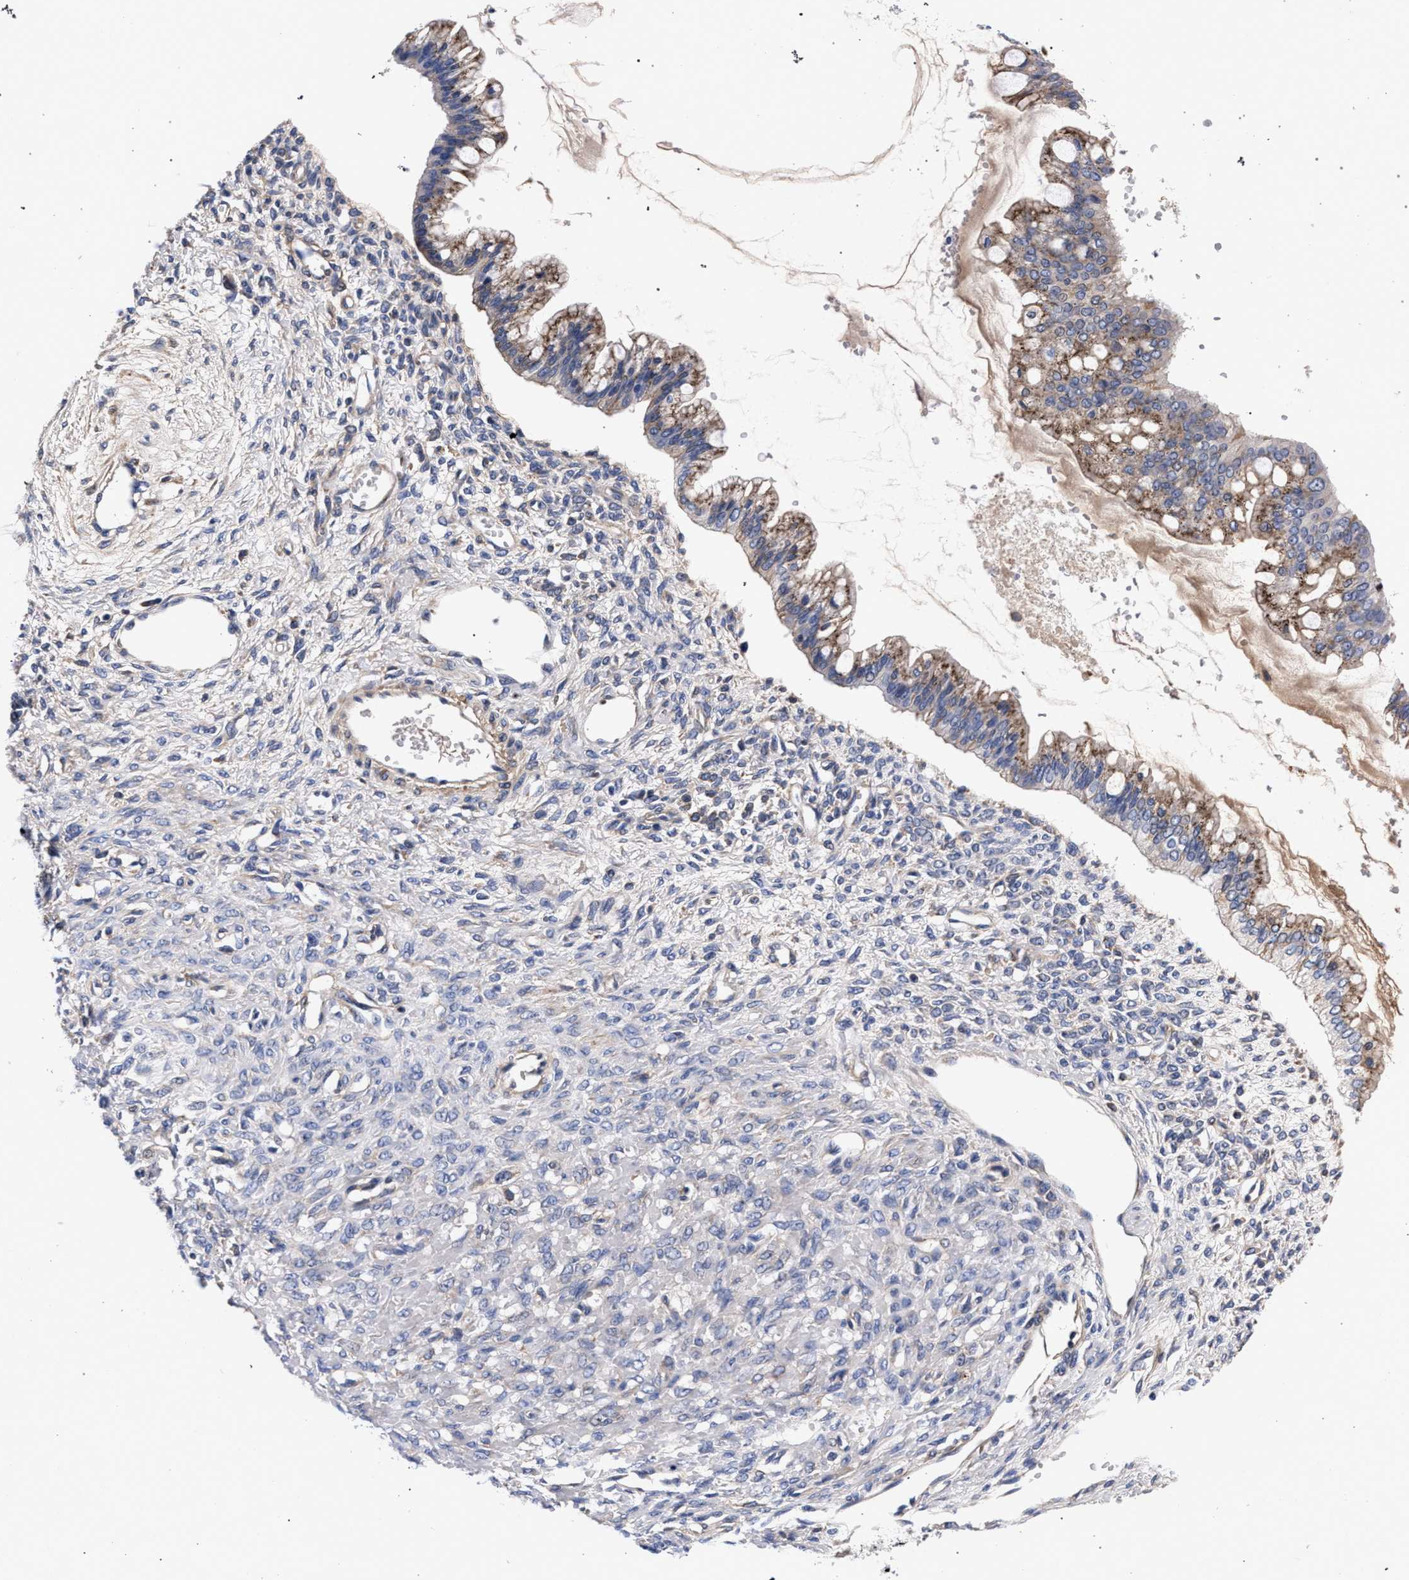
{"staining": {"intensity": "moderate", "quantity": "<25%", "location": "cytoplasmic/membranous"}, "tissue": "ovarian cancer", "cell_type": "Tumor cells", "image_type": "cancer", "snomed": [{"axis": "morphology", "description": "Cystadenocarcinoma, mucinous, NOS"}, {"axis": "topography", "description": "Ovary"}], "caption": "DAB (3,3'-diaminobenzidine) immunohistochemical staining of mucinous cystadenocarcinoma (ovarian) shows moderate cytoplasmic/membranous protein expression in approximately <25% of tumor cells. (brown staining indicates protein expression, while blue staining denotes nuclei).", "gene": "ACOX1", "patient": {"sex": "female", "age": 73}}